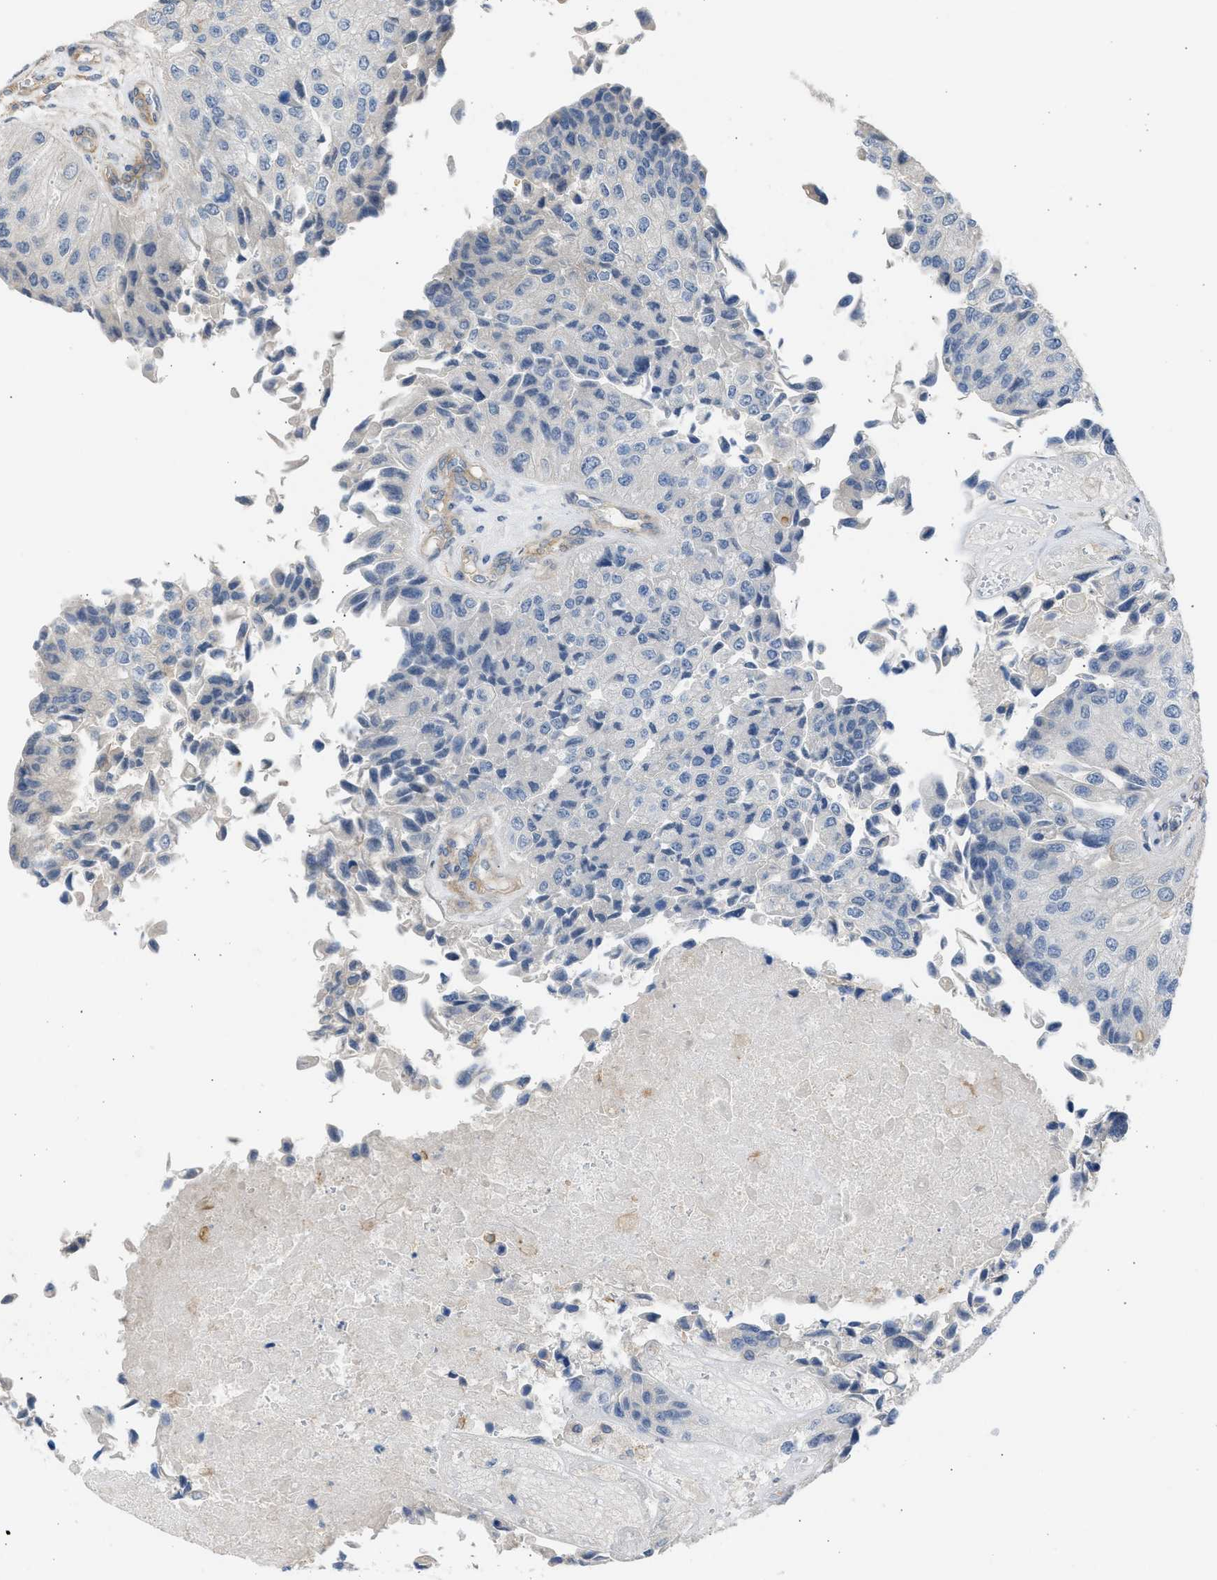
{"staining": {"intensity": "negative", "quantity": "none", "location": "none"}, "tissue": "urothelial cancer", "cell_type": "Tumor cells", "image_type": "cancer", "snomed": [{"axis": "morphology", "description": "Urothelial carcinoma, High grade"}, {"axis": "topography", "description": "Kidney"}, {"axis": "topography", "description": "Urinary bladder"}], "caption": "DAB (3,3'-diaminobenzidine) immunohistochemical staining of human urothelial cancer shows no significant staining in tumor cells. The staining was performed using DAB to visualize the protein expression in brown, while the nuclei were stained in blue with hematoxylin (Magnification: 20x).", "gene": "PCNX3", "patient": {"sex": "male", "age": 77}}